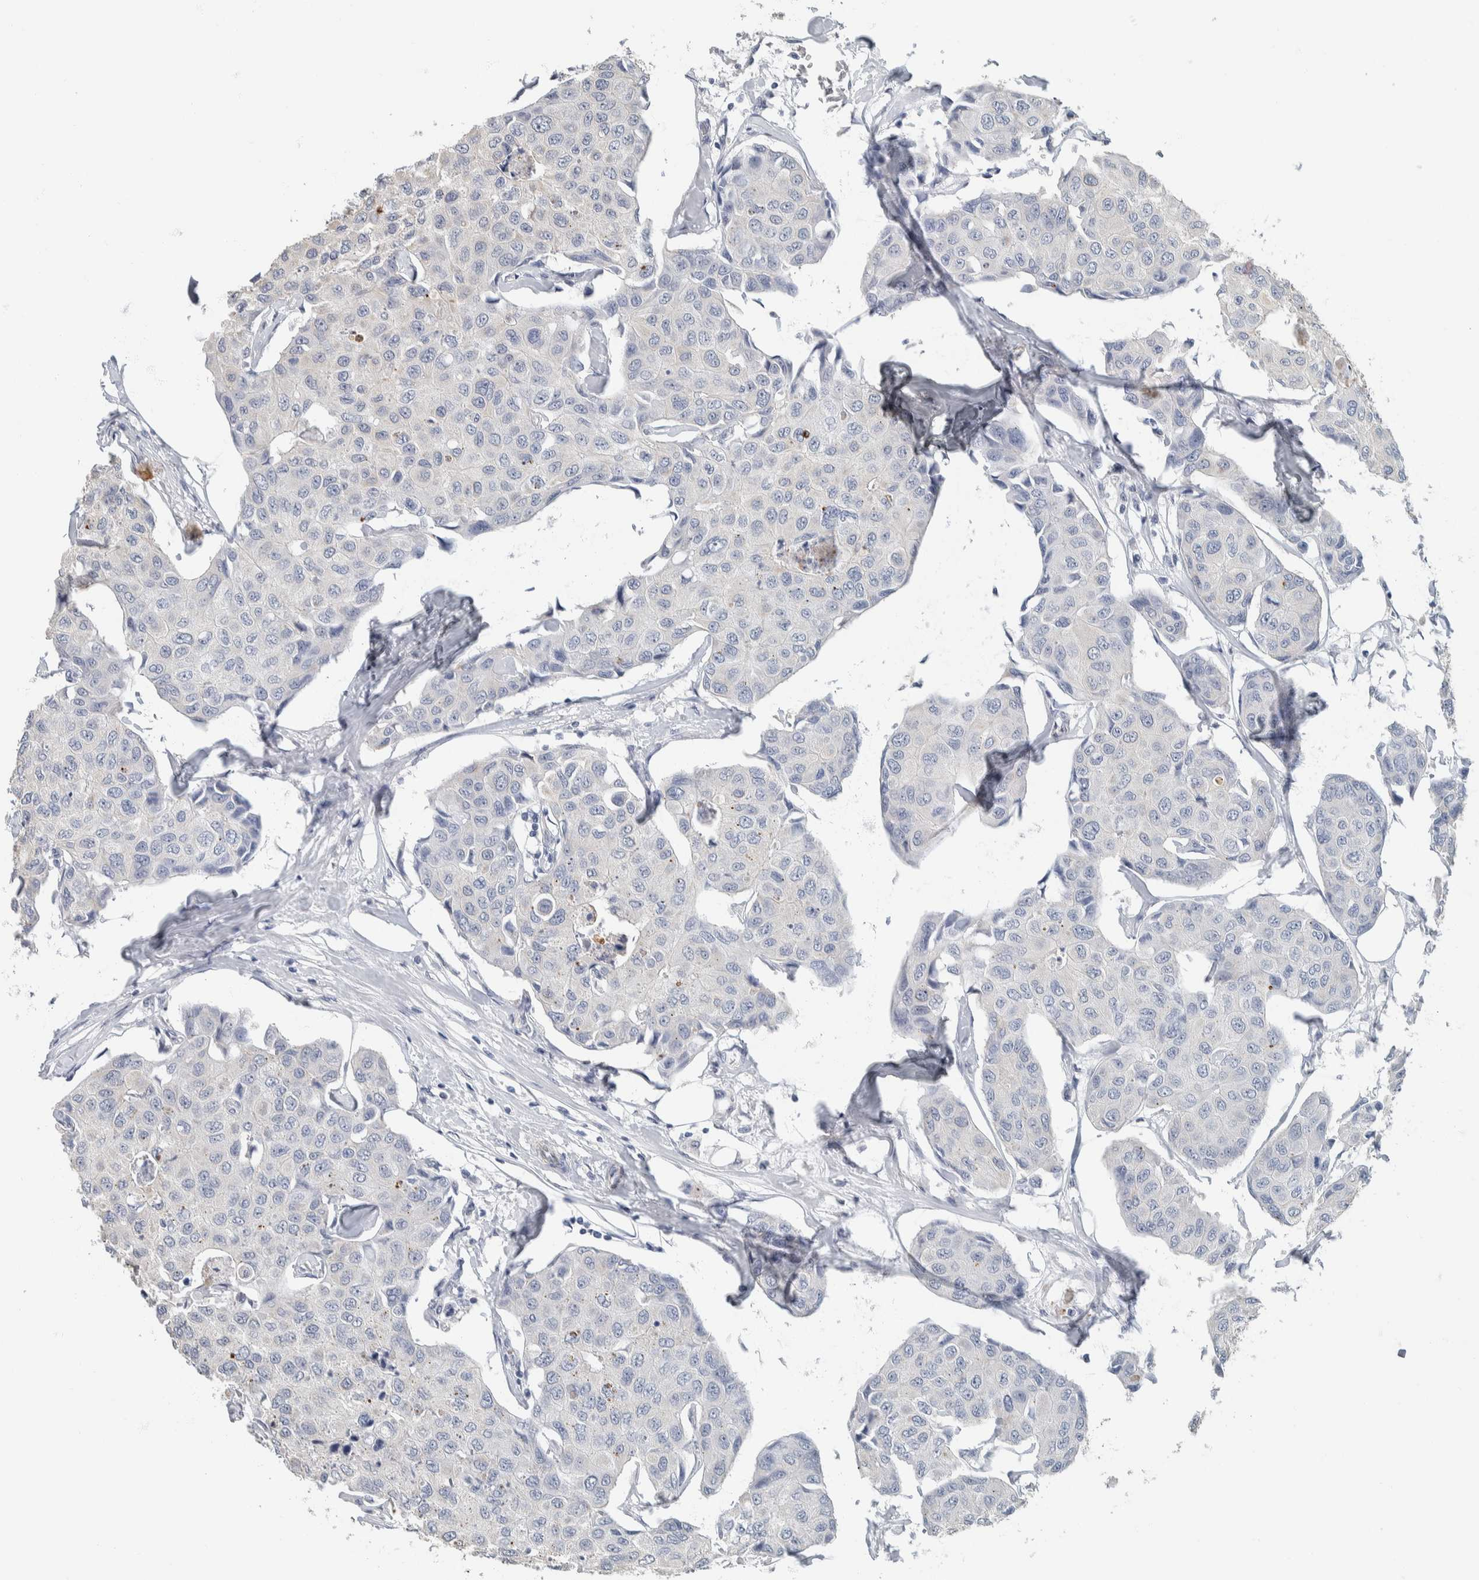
{"staining": {"intensity": "negative", "quantity": "none", "location": "none"}, "tissue": "breast cancer", "cell_type": "Tumor cells", "image_type": "cancer", "snomed": [{"axis": "morphology", "description": "Duct carcinoma"}, {"axis": "topography", "description": "Breast"}], "caption": "Human breast cancer stained for a protein using immunohistochemistry (IHC) exhibits no staining in tumor cells.", "gene": "NEFM", "patient": {"sex": "female", "age": 80}}